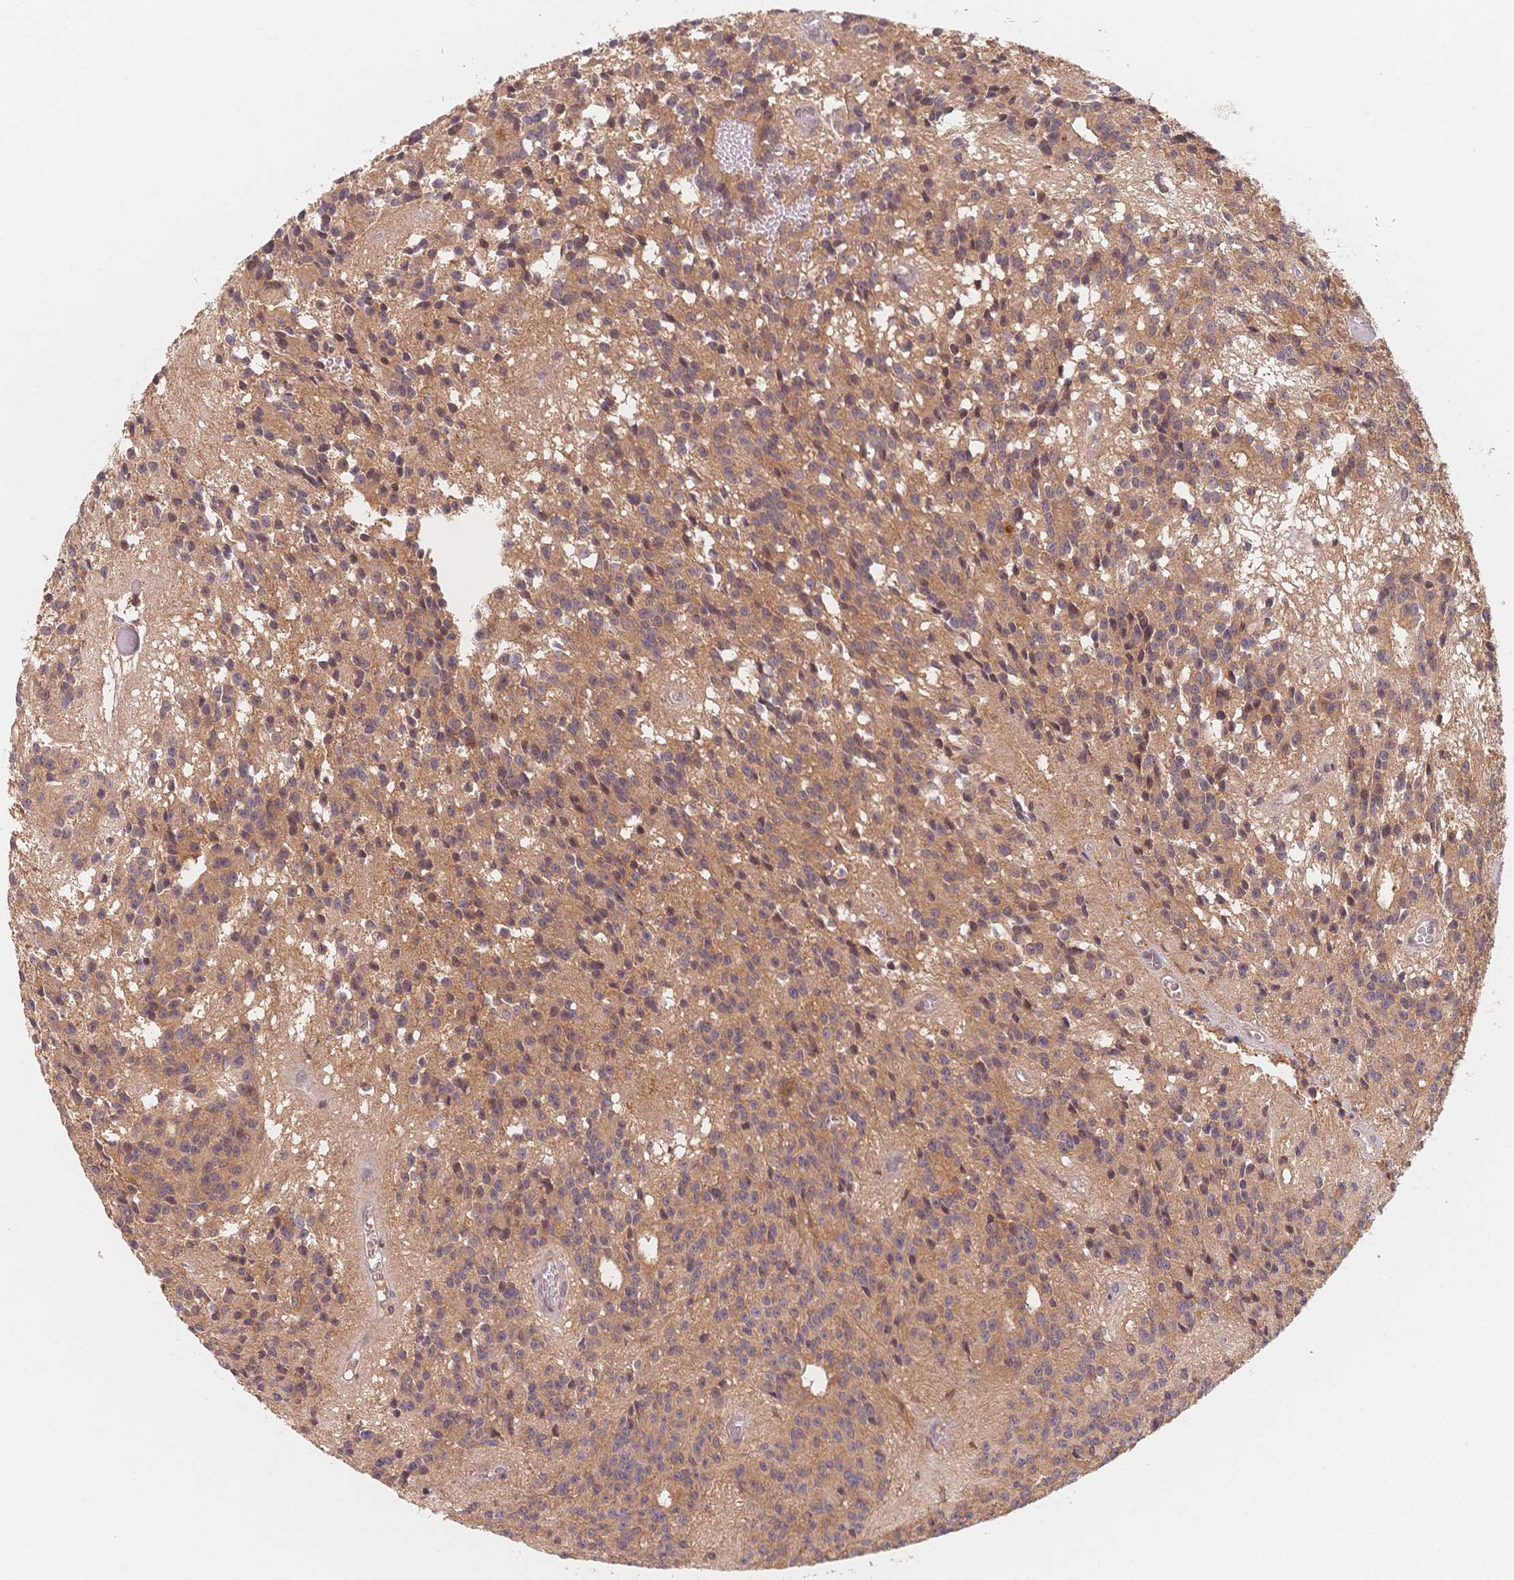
{"staining": {"intensity": "weak", "quantity": "25%-75%", "location": "cytoplasmic/membranous"}, "tissue": "glioma", "cell_type": "Tumor cells", "image_type": "cancer", "snomed": [{"axis": "morphology", "description": "Glioma, malignant, Low grade"}, {"axis": "topography", "description": "Brain"}], "caption": "IHC (DAB (3,3'-diaminobenzidine)) staining of malignant low-grade glioma reveals weak cytoplasmic/membranous protein staining in about 25%-75% of tumor cells. (DAB (3,3'-diaminobenzidine) = brown stain, brightfield microscopy at high magnification).", "gene": "C12orf75", "patient": {"sex": "male", "age": 31}}